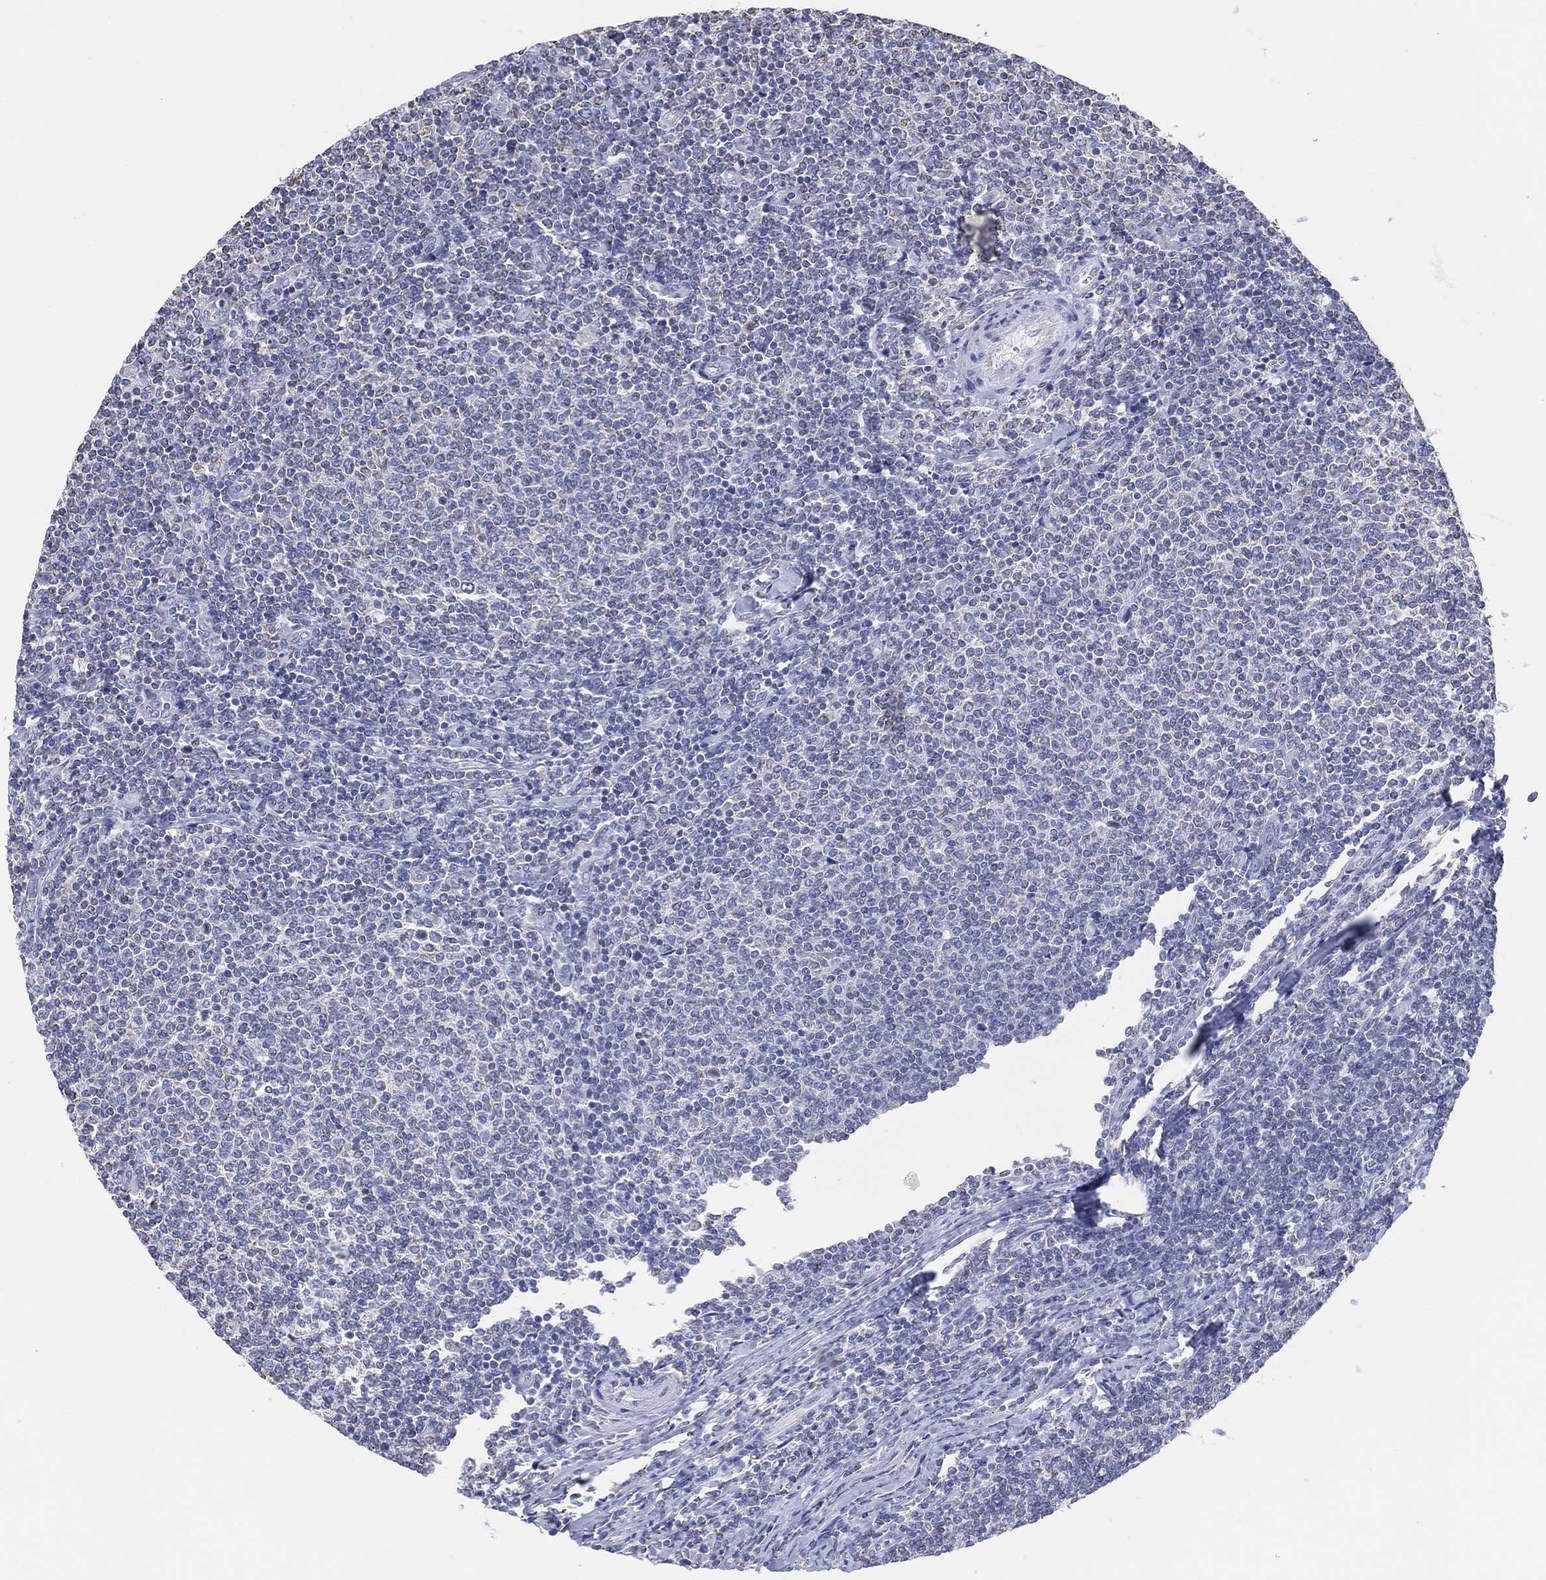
{"staining": {"intensity": "negative", "quantity": "none", "location": "none"}, "tissue": "lymphoma", "cell_type": "Tumor cells", "image_type": "cancer", "snomed": [{"axis": "morphology", "description": "Malignant lymphoma, non-Hodgkin's type, Low grade"}, {"axis": "topography", "description": "Lymph node"}], "caption": "Tumor cells are negative for protein expression in human lymphoma.", "gene": "CFTR", "patient": {"sex": "male", "age": 52}}